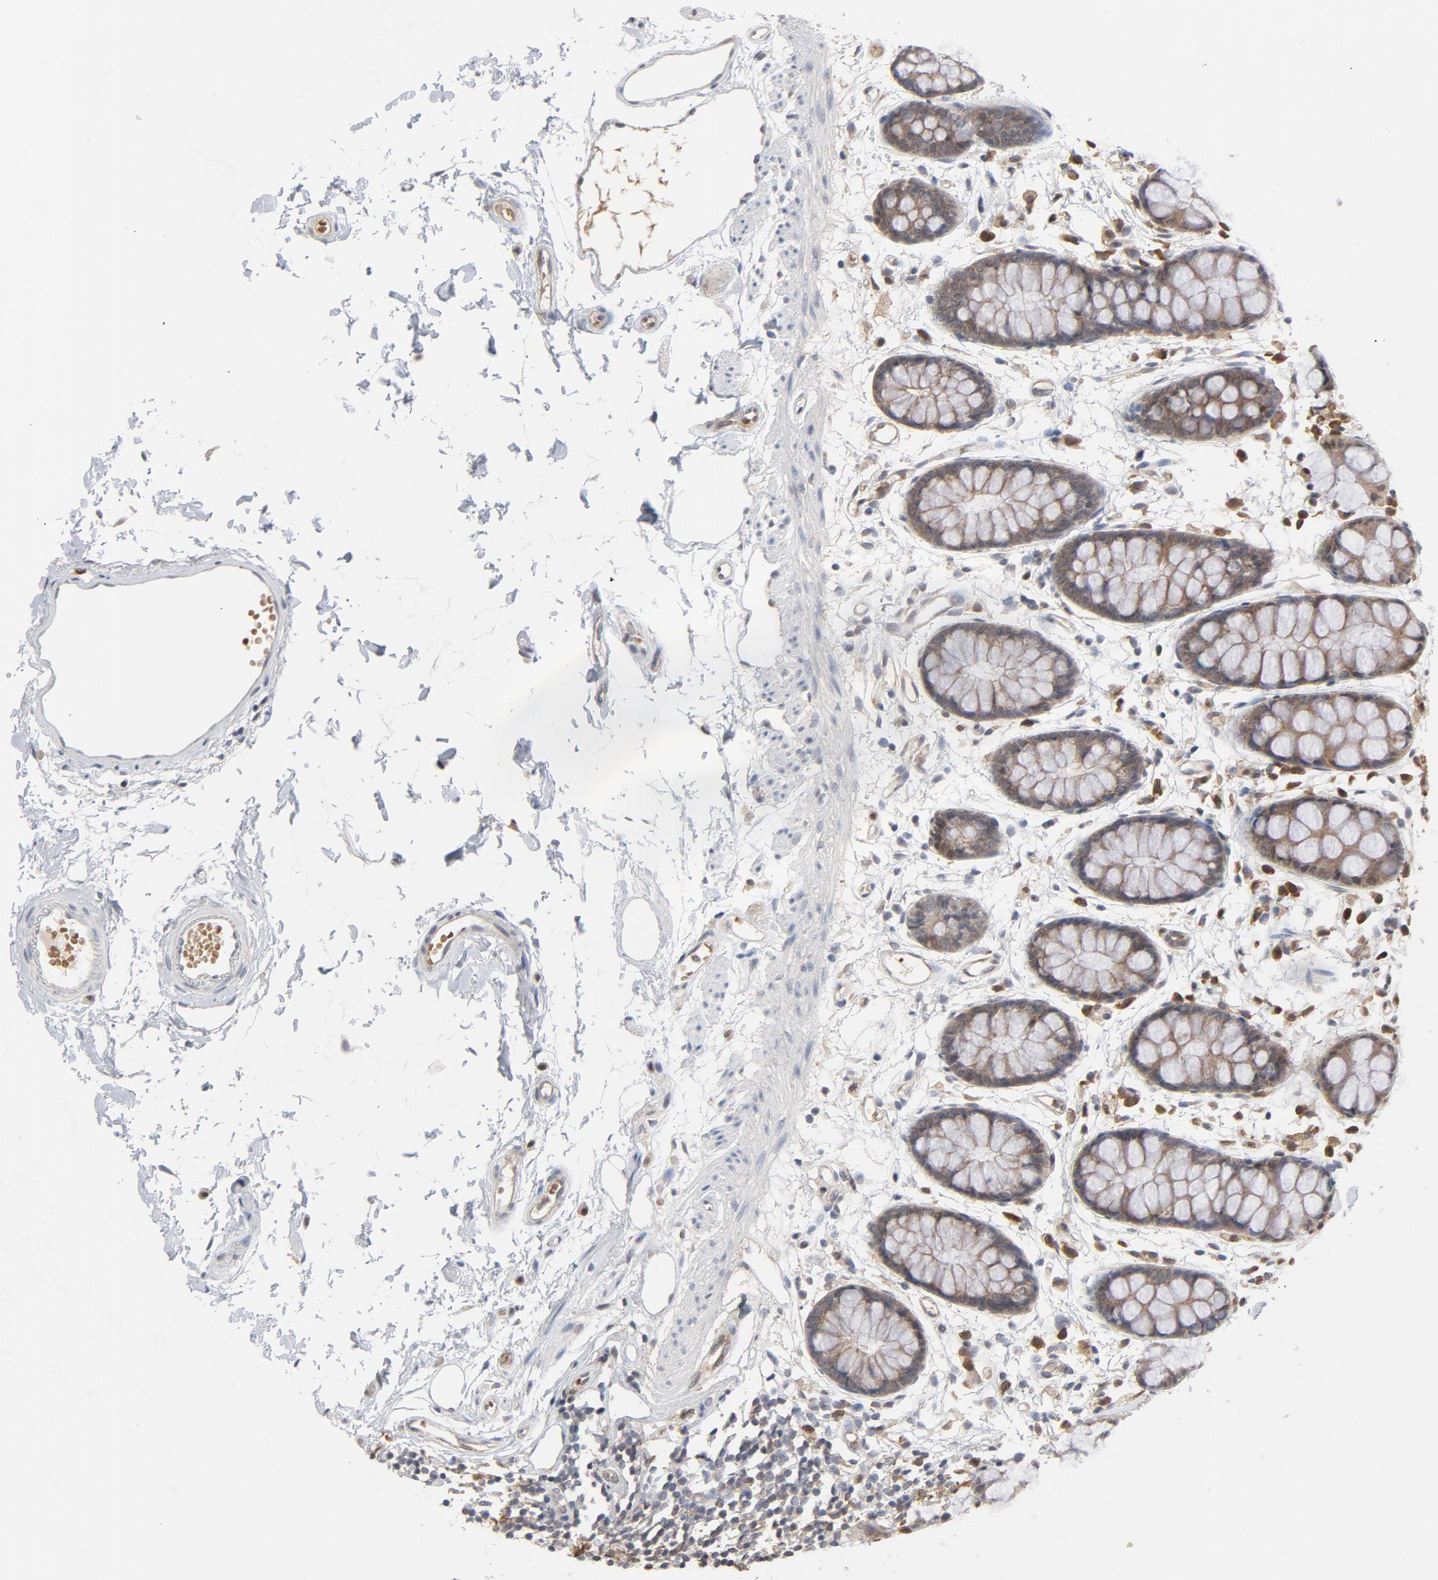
{"staining": {"intensity": "moderate", "quantity": ">75%", "location": "cytoplasmic/membranous,nuclear"}, "tissue": "rectum", "cell_type": "Glandular cells", "image_type": "normal", "snomed": [{"axis": "morphology", "description": "Normal tissue, NOS"}, {"axis": "topography", "description": "Rectum"}], "caption": "Immunohistochemistry (IHC) histopathology image of normal rectum: rectum stained using immunohistochemistry (IHC) exhibits medium levels of moderate protein expression localized specifically in the cytoplasmic/membranous,nuclear of glandular cells, appearing as a cytoplasmic/membranous,nuclear brown color.", "gene": "PRDX1", "patient": {"sex": "female", "age": 66}}